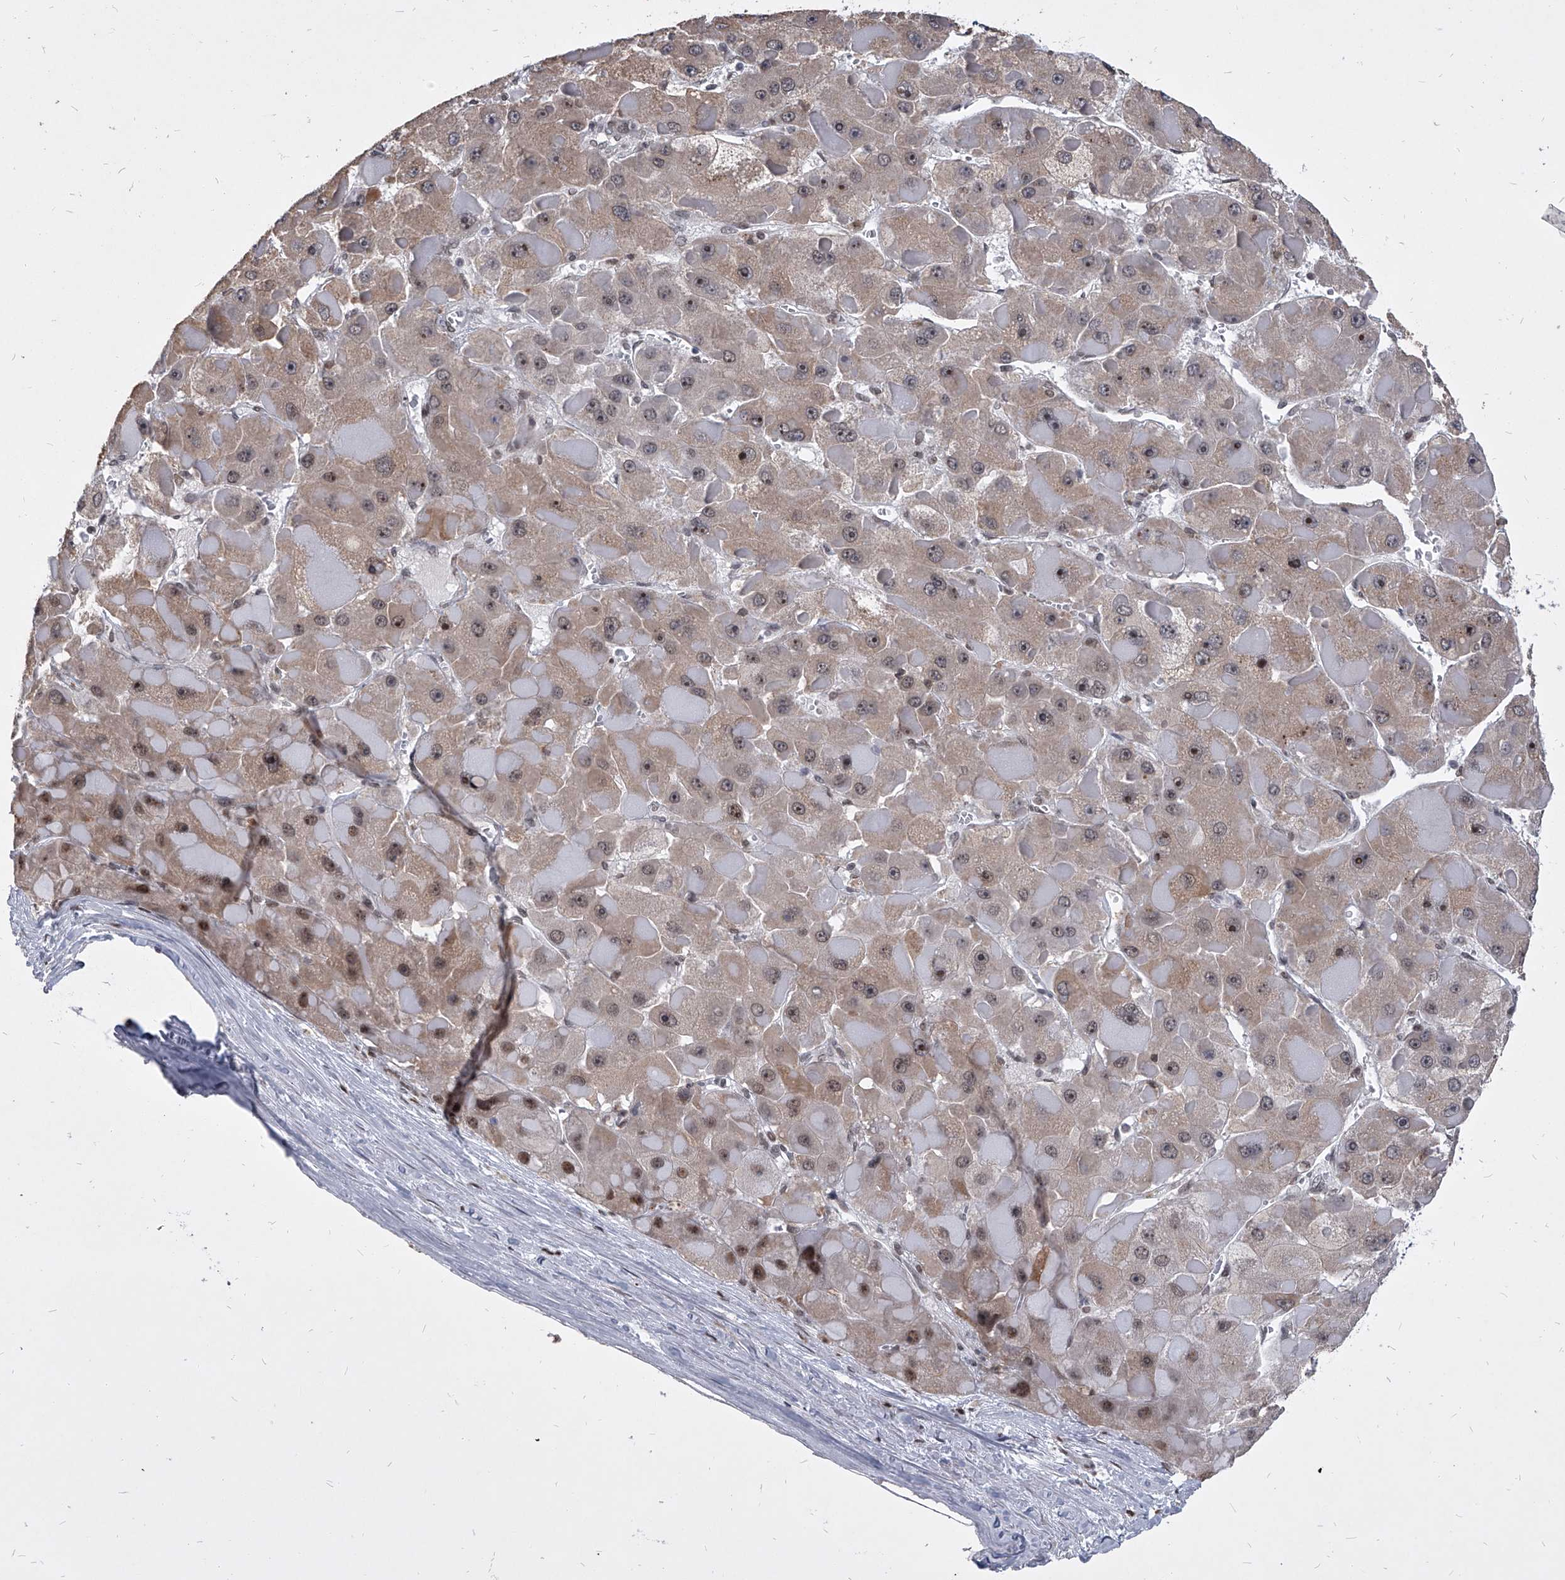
{"staining": {"intensity": "moderate", "quantity": "25%-75%", "location": "cytoplasmic/membranous,nuclear"}, "tissue": "liver cancer", "cell_type": "Tumor cells", "image_type": "cancer", "snomed": [{"axis": "morphology", "description": "Carcinoma, Hepatocellular, NOS"}, {"axis": "topography", "description": "Liver"}], "caption": "Immunohistochemistry (IHC) of human liver hepatocellular carcinoma demonstrates medium levels of moderate cytoplasmic/membranous and nuclear expression in approximately 25%-75% of tumor cells.", "gene": "PPIL4", "patient": {"sex": "female", "age": 73}}